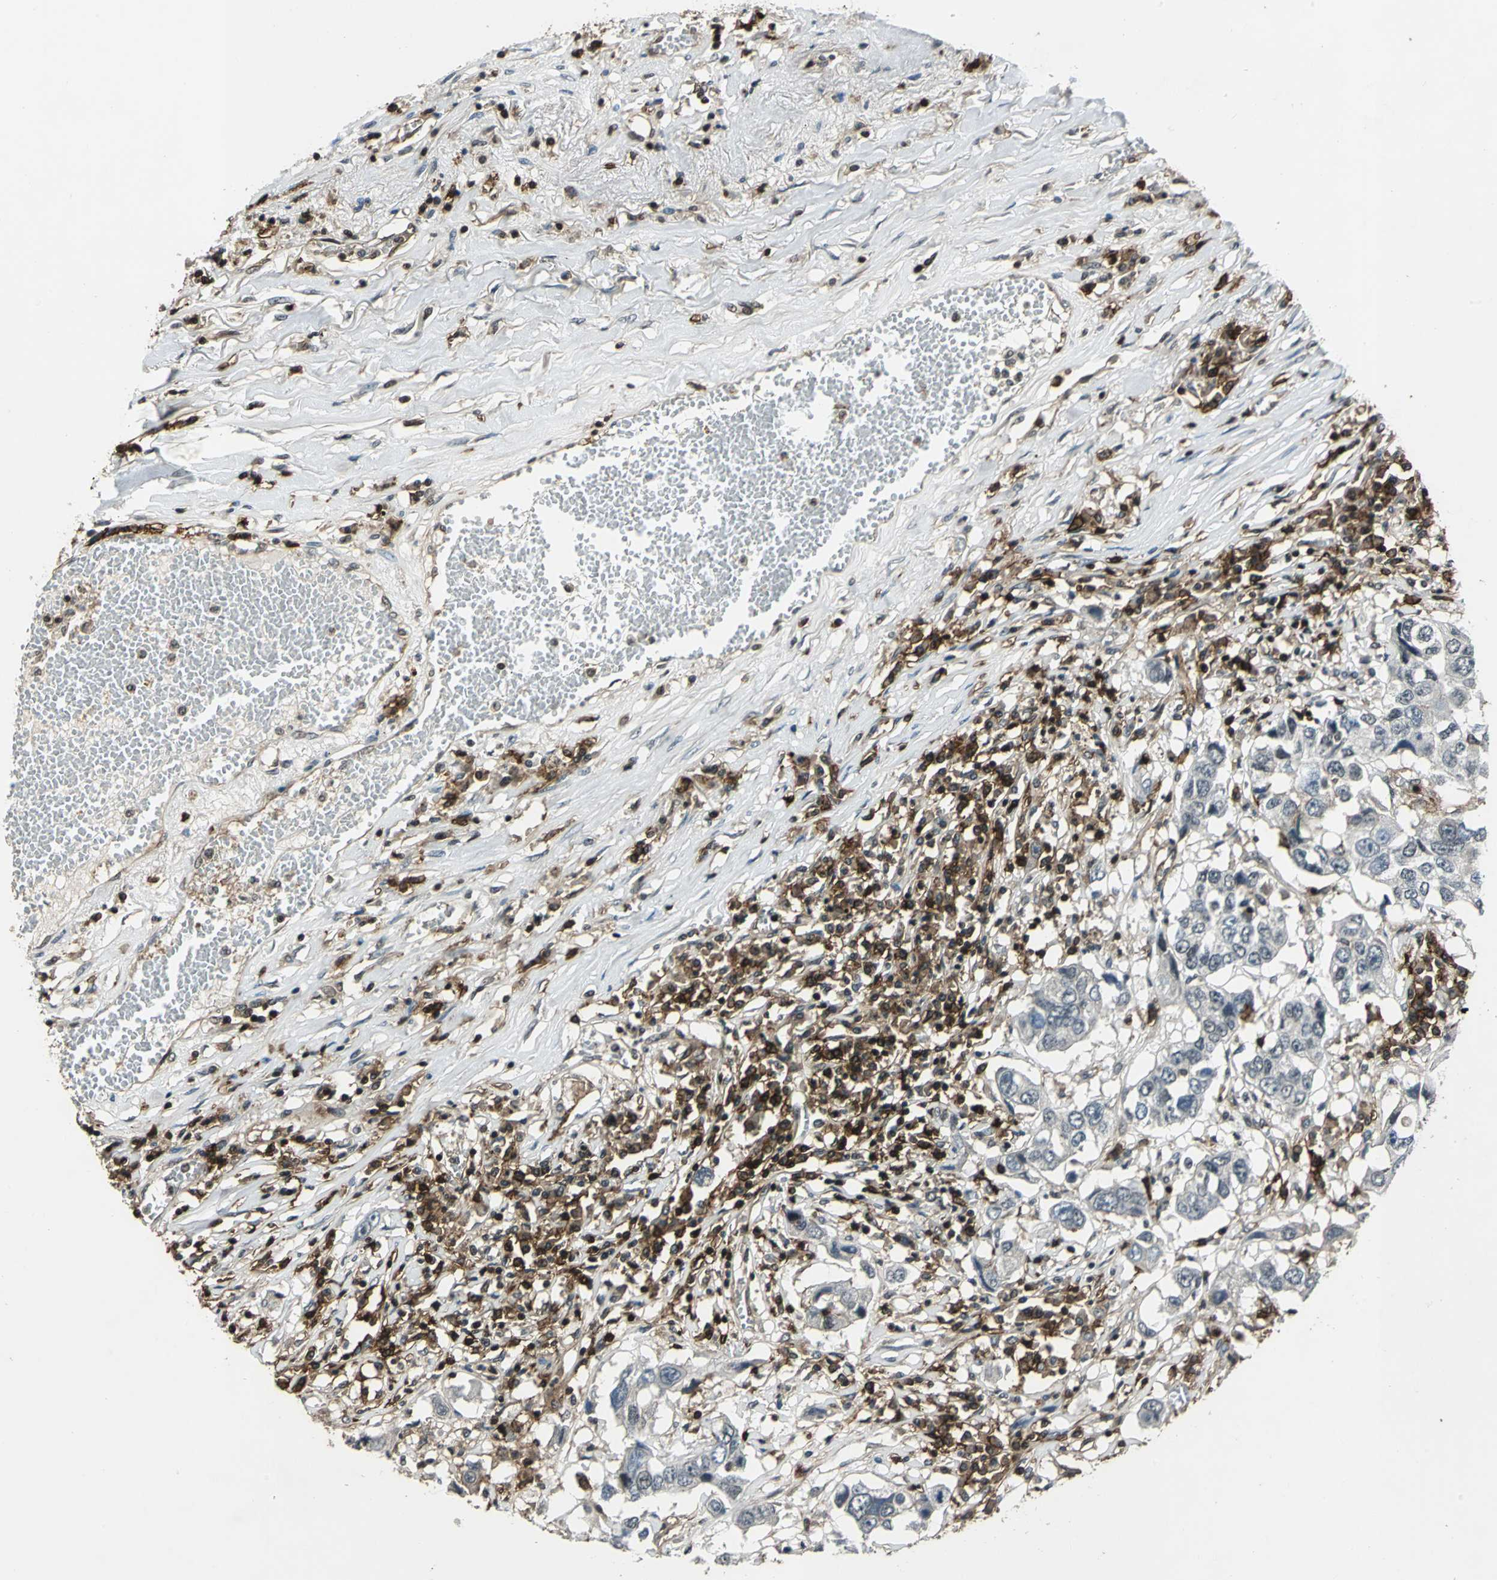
{"staining": {"intensity": "negative", "quantity": "none", "location": "none"}, "tissue": "lung cancer", "cell_type": "Tumor cells", "image_type": "cancer", "snomed": [{"axis": "morphology", "description": "Squamous cell carcinoma, NOS"}, {"axis": "topography", "description": "Lung"}], "caption": "Tumor cells are negative for brown protein staining in lung squamous cell carcinoma.", "gene": "NR2C2", "patient": {"sex": "male", "age": 71}}